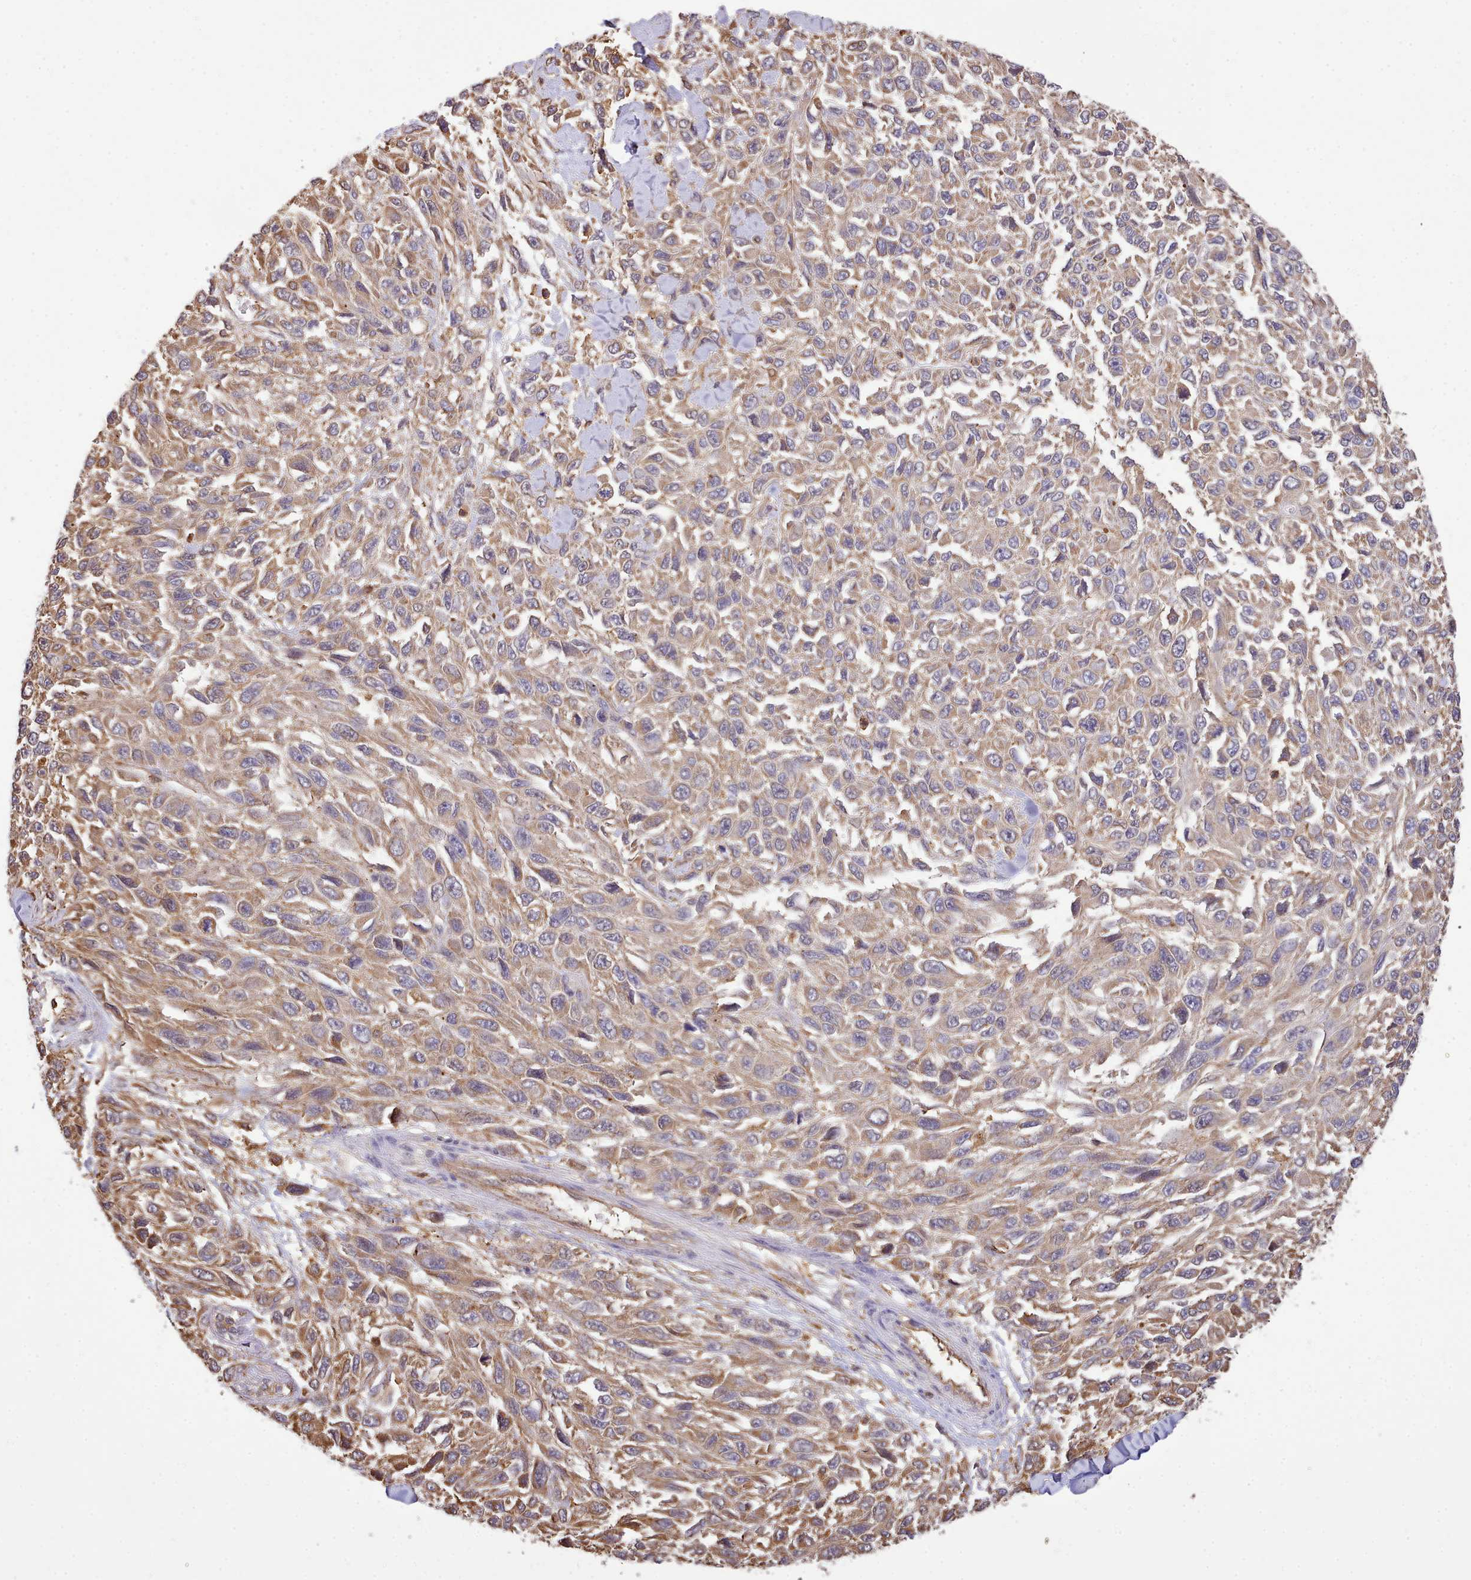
{"staining": {"intensity": "moderate", "quantity": ">75%", "location": "cytoplasmic/membranous"}, "tissue": "melanoma", "cell_type": "Tumor cells", "image_type": "cancer", "snomed": [{"axis": "morphology", "description": "Malignant melanoma, NOS"}, {"axis": "topography", "description": "Skin"}], "caption": "Melanoma stained with immunohistochemistry (IHC) reveals moderate cytoplasmic/membranous staining in approximately >75% of tumor cells.", "gene": "CAPZA1", "patient": {"sex": "female", "age": 96}}